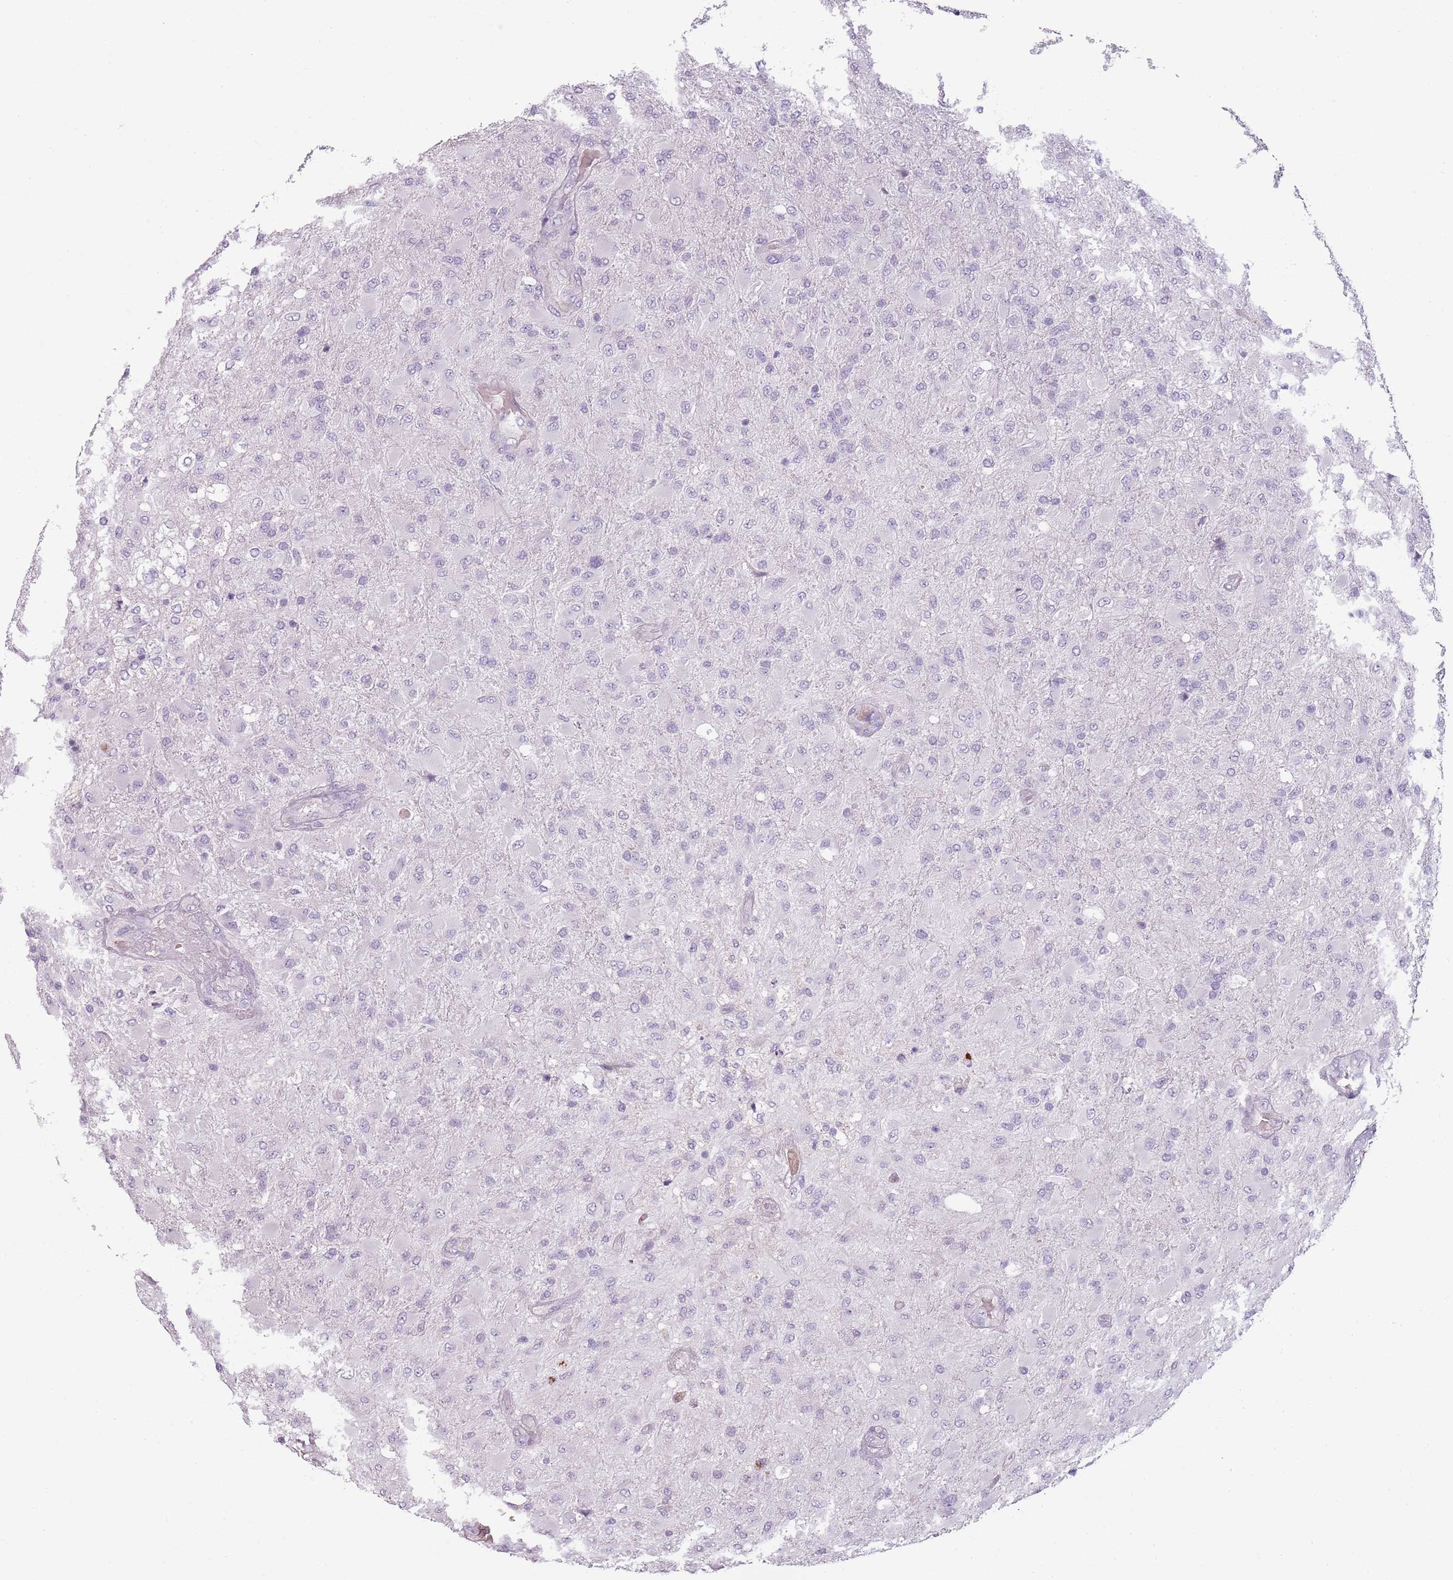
{"staining": {"intensity": "negative", "quantity": "none", "location": "none"}, "tissue": "glioma", "cell_type": "Tumor cells", "image_type": "cancer", "snomed": [{"axis": "morphology", "description": "Glioma, malignant, Low grade"}, {"axis": "topography", "description": "Brain"}], "caption": "Tumor cells show no significant protein positivity in glioma.", "gene": "PIEZO1", "patient": {"sex": "male", "age": 65}}